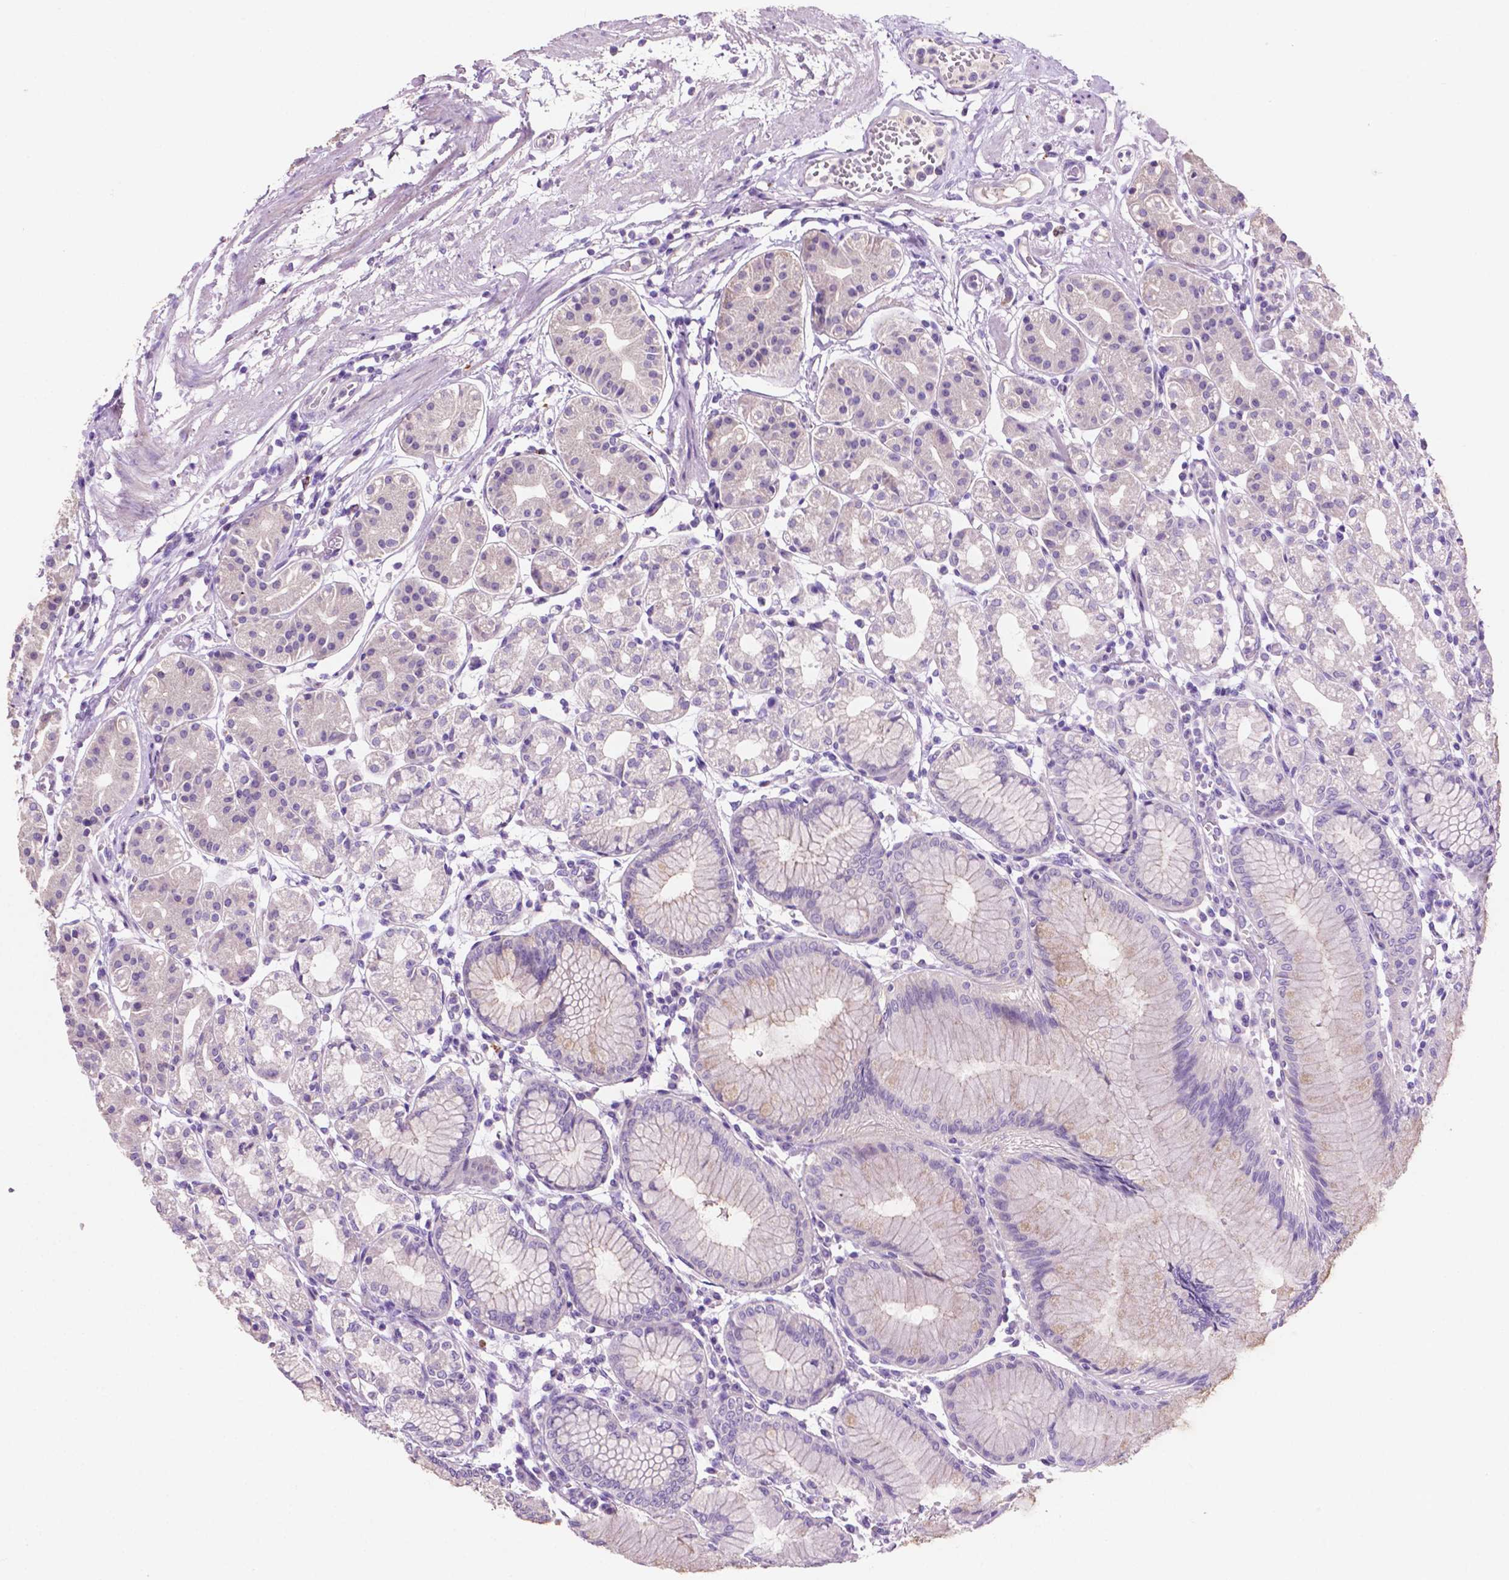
{"staining": {"intensity": "weak", "quantity": "<25%", "location": "cytoplasmic/membranous"}, "tissue": "stomach", "cell_type": "Glandular cells", "image_type": "normal", "snomed": [{"axis": "morphology", "description": "Normal tissue, NOS"}, {"axis": "topography", "description": "Skeletal muscle"}, {"axis": "topography", "description": "Stomach"}], "caption": "High power microscopy image of an IHC image of normal stomach, revealing no significant staining in glandular cells.", "gene": "CLDN17", "patient": {"sex": "female", "age": 57}}